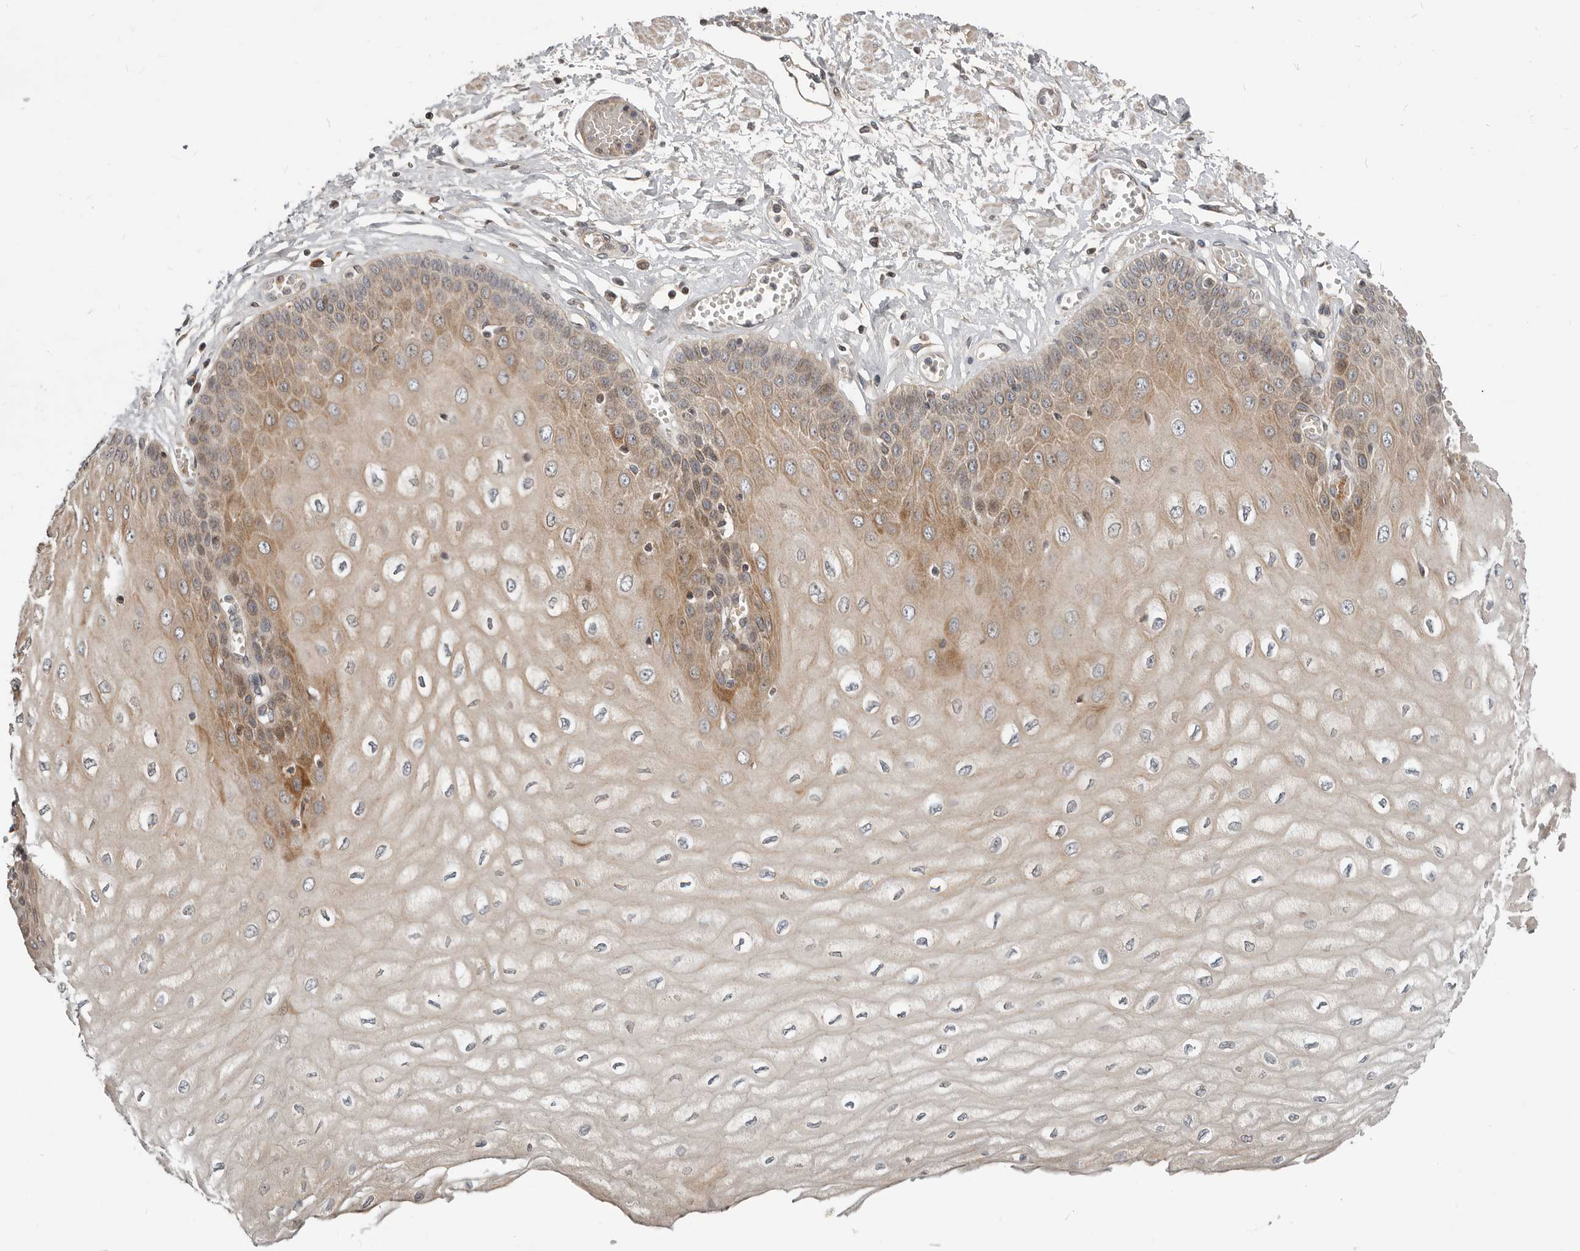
{"staining": {"intensity": "moderate", "quantity": "25%-75%", "location": "cytoplasmic/membranous"}, "tissue": "esophagus", "cell_type": "Squamous epithelial cells", "image_type": "normal", "snomed": [{"axis": "morphology", "description": "Normal tissue, NOS"}, {"axis": "topography", "description": "Esophagus"}], "caption": "Protein staining of unremarkable esophagus reveals moderate cytoplasmic/membranous staining in about 25%-75% of squamous epithelial cells. (DAB = brown stain, brightfield microscopy at high magnification).", "gene": "NPY4R2", "patient": {"sex": "male", "age": 60}}